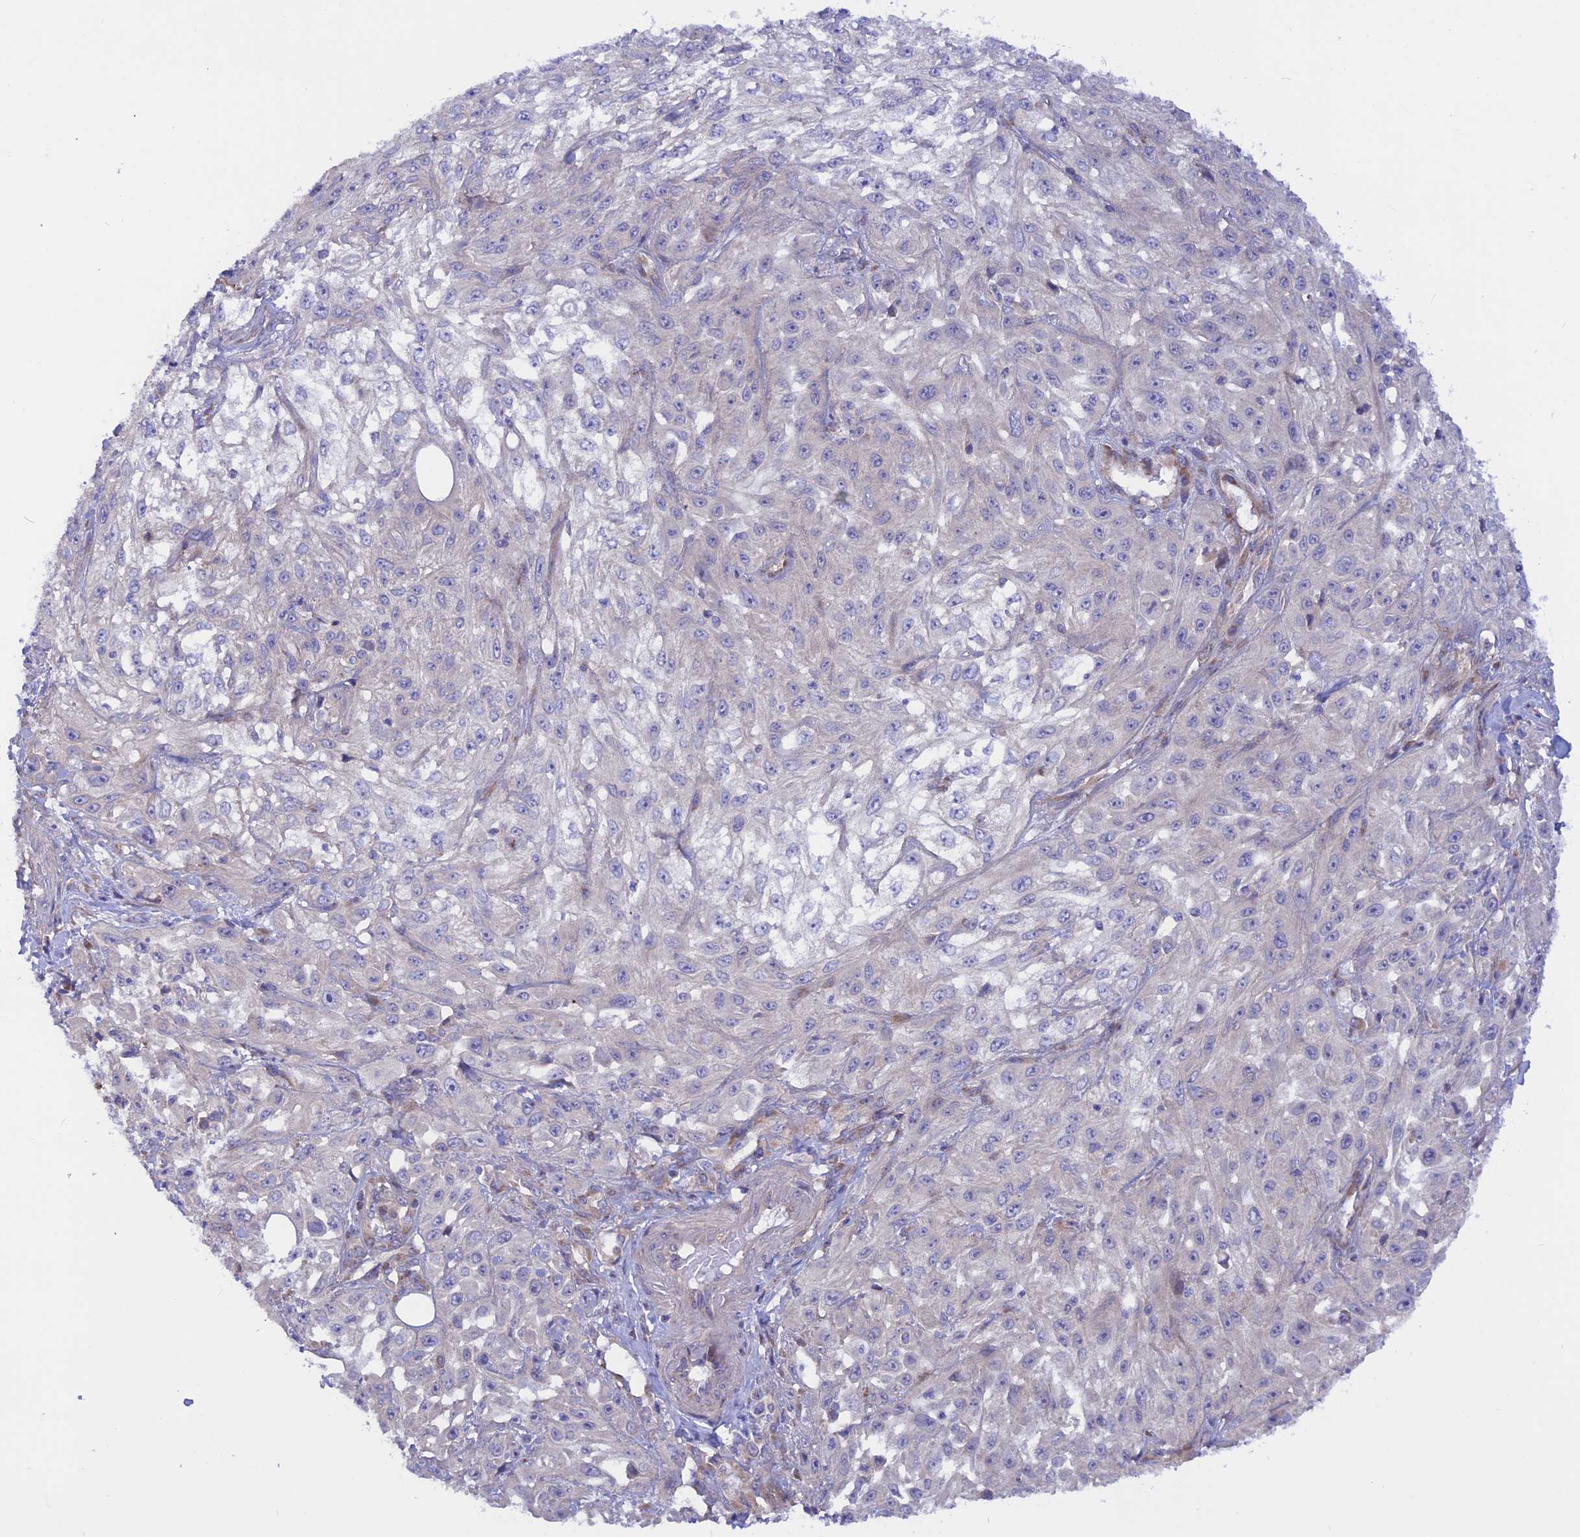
{"staining": {"intensity": "negative", "quantity": "none", "location": "none"}, "tissue": "skin cancer", "cell_type": "Tumor cells", "image_type": "cancer", "snomed": [{"axis": "morphology", "description": "Squamous cell carcinoma, NOS"}, {"axis": "morphology", "description": "Squamous cell carcinoma, metastatic, NOS"}, {"axis": "topography", "description": "Skin"}, {"axis": "topography", "description": "Lymph node"}], "caption": "This histopathology image is of squamous cell carcinoma (skin) stained with IHC to label a protein in brown with the nuclei are counter-stained blue. There is no staining in tumor cells.", "gene": "HYCC1", "patient": {"sex": "male", "age": 75}}